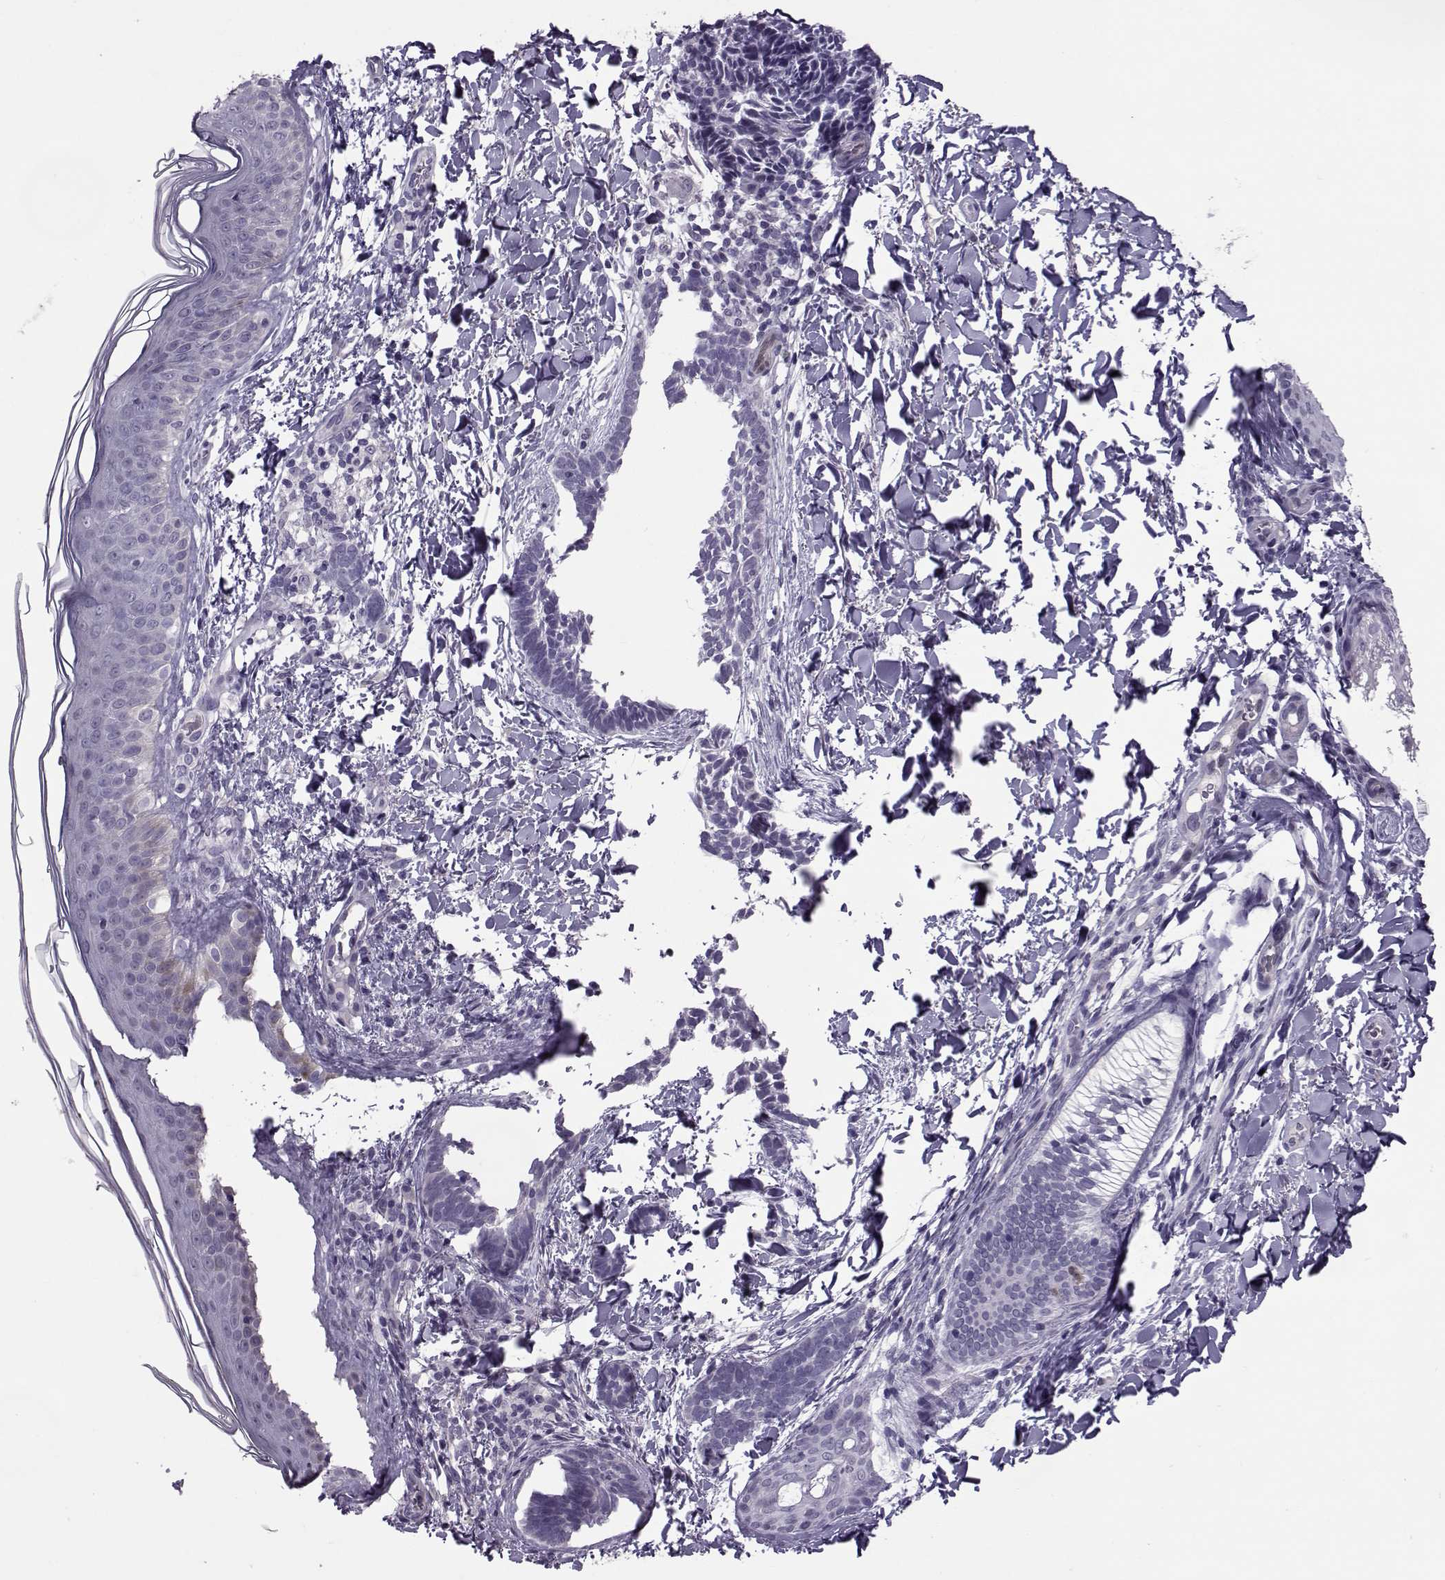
{"staining": {"intensity": "negative", "quantity": "none", "location": "none"}, "tissue": "skin cancer", "cell_type": "Tumor cells", "image_type": "cancer", "snomed": [{"axis": "morphology", "description": "Normal tissue, NOS"}, {"axis": "morphology", "description": "Basal cell carcinoma"}, {"axis": "topography", "description": "Skin"}], "caption": "Protein analysis of skin basal cell carcinoma reveals no significant staining in tumor cells.", "gene": "ASRGL1", "patient": {"sex": "male", "age": 46}}